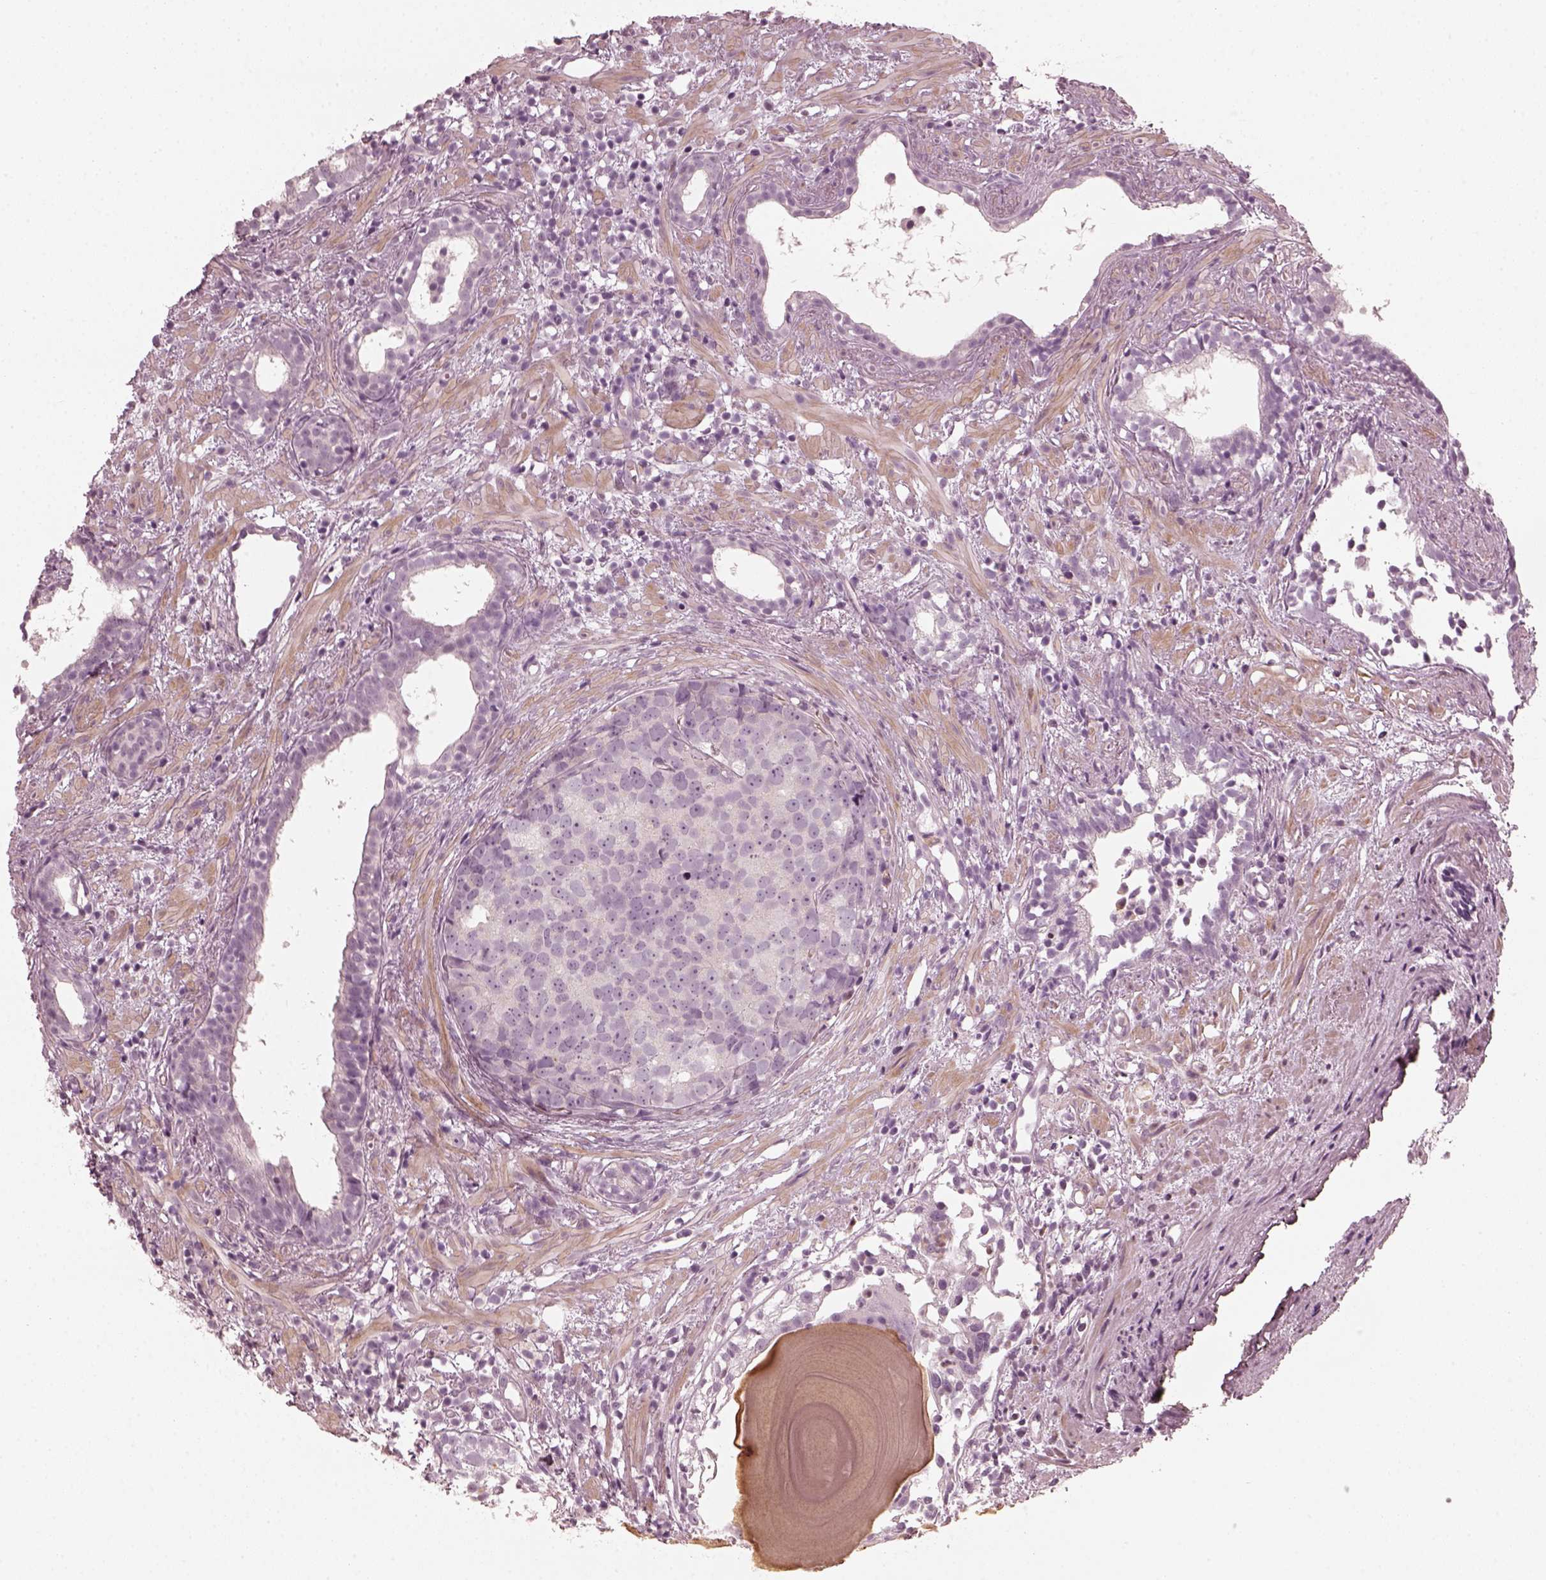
{"staining": {"intensity": "negative", "quantity": "none", "location": "none"}, "tissue": "prostate cancer", "cell_type": "Tumor cells", "image_type": "cancer", "snomed": [{"axis": "morphology", "description": "Adenocarcinoma, High grade"}, {"axis": "topography", "description": "Prostate"}], "caption": "IHC of human high-grade adenocarcinoma (prostate) shows no positivity in tumor cells.", "gene": "CCDC170", "patient": {"sex": "male", "age": 83}}